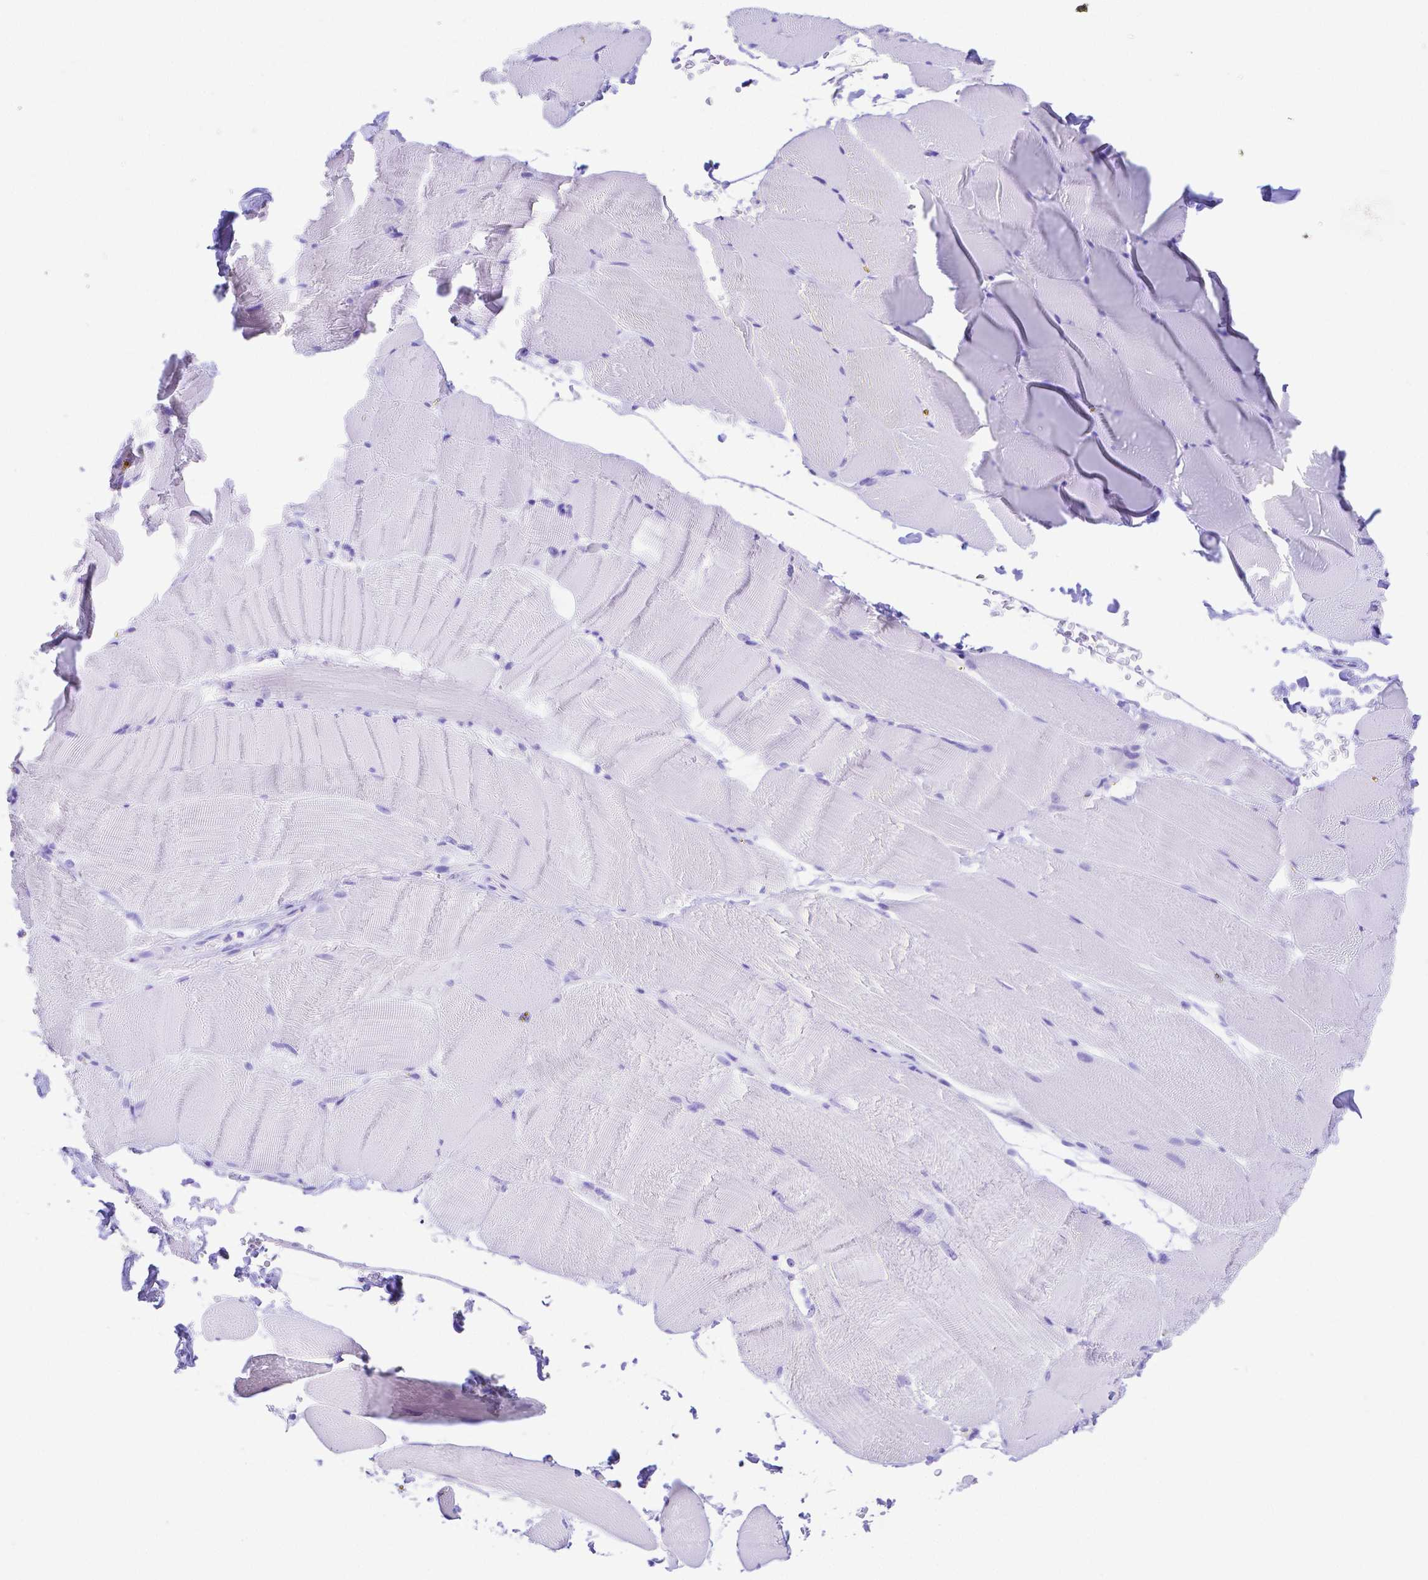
{"staining": {"intensity": "negative", "quantity": "none", "location": "none"}, "tissue": "skeletal muscle", "cell_type": "Myocytes", "image_type": "normal", "snomed": [{"axis": "morphology", "description": "Normal tissue, NOS"}, {"axis": "topography", "description": "Skeletal muscle"}], "caption": "This is an immunohistochemistry (IHC) histopathology image of normal skeletal muscle. There is no staining in myocytes.", "gene": "SMR3A", "patient": {"sex": "female", "age": 37}}